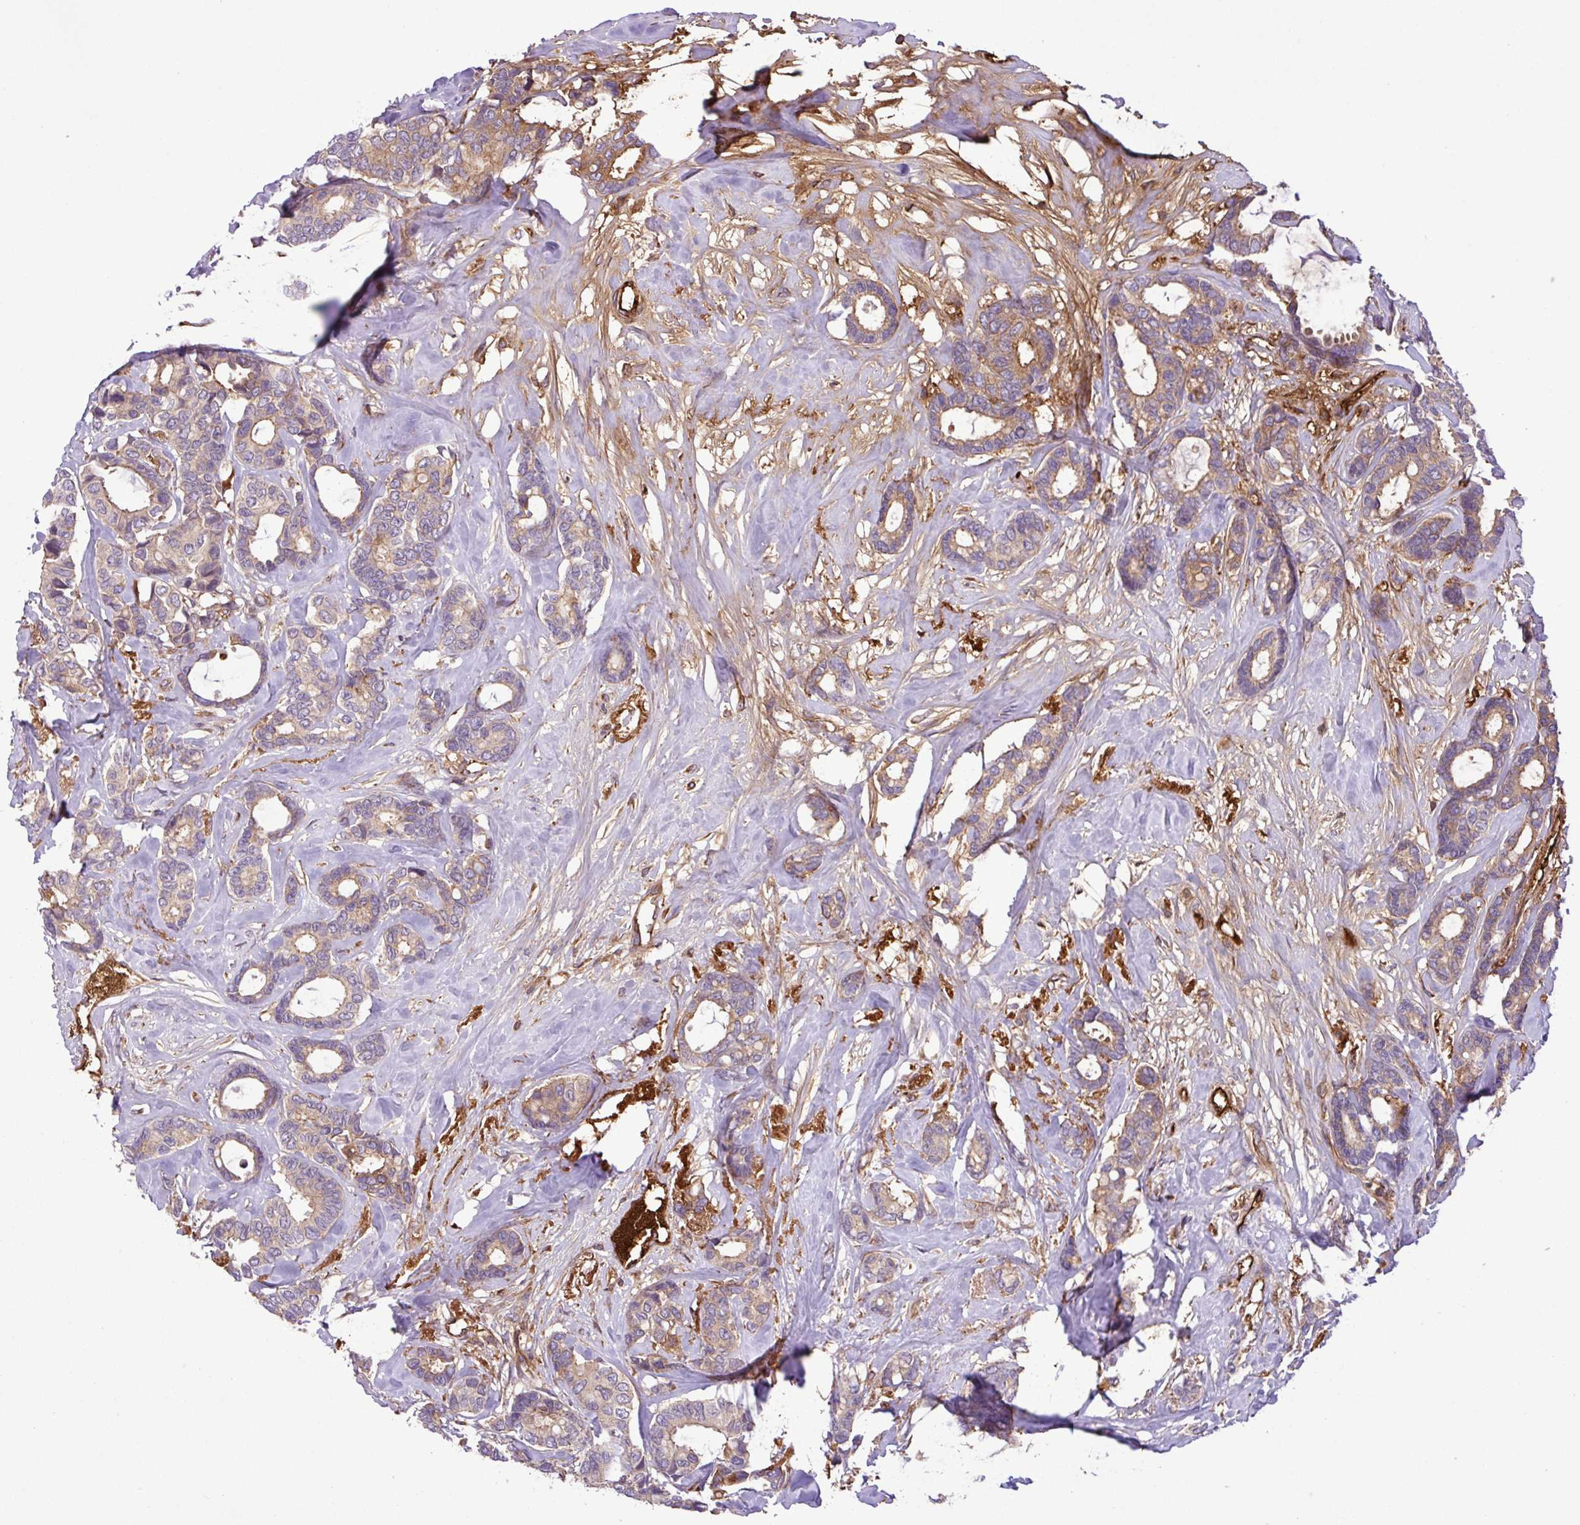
{"staining": {"intensity": "moderate", "quantity": "<25%", "location": "cytoplasmic/membranous"}, "tissue": "breast cancer", "cell_type": "Tumor cells", "image_type": "cancer", "snomed": [{"axis": "morphology", "description": "Duct carcinoma"}, {"axis": "topography", "description": "Breast"}], "caption": "This image shows IHC staining of human breast cancer (infiltrating ductal carcinoma), with low moderate cytoplasmic/membranous expression in about <25% of tumor cells.", "gene": "ZNF266", "patient": {"sex": "female", "age": 87}}